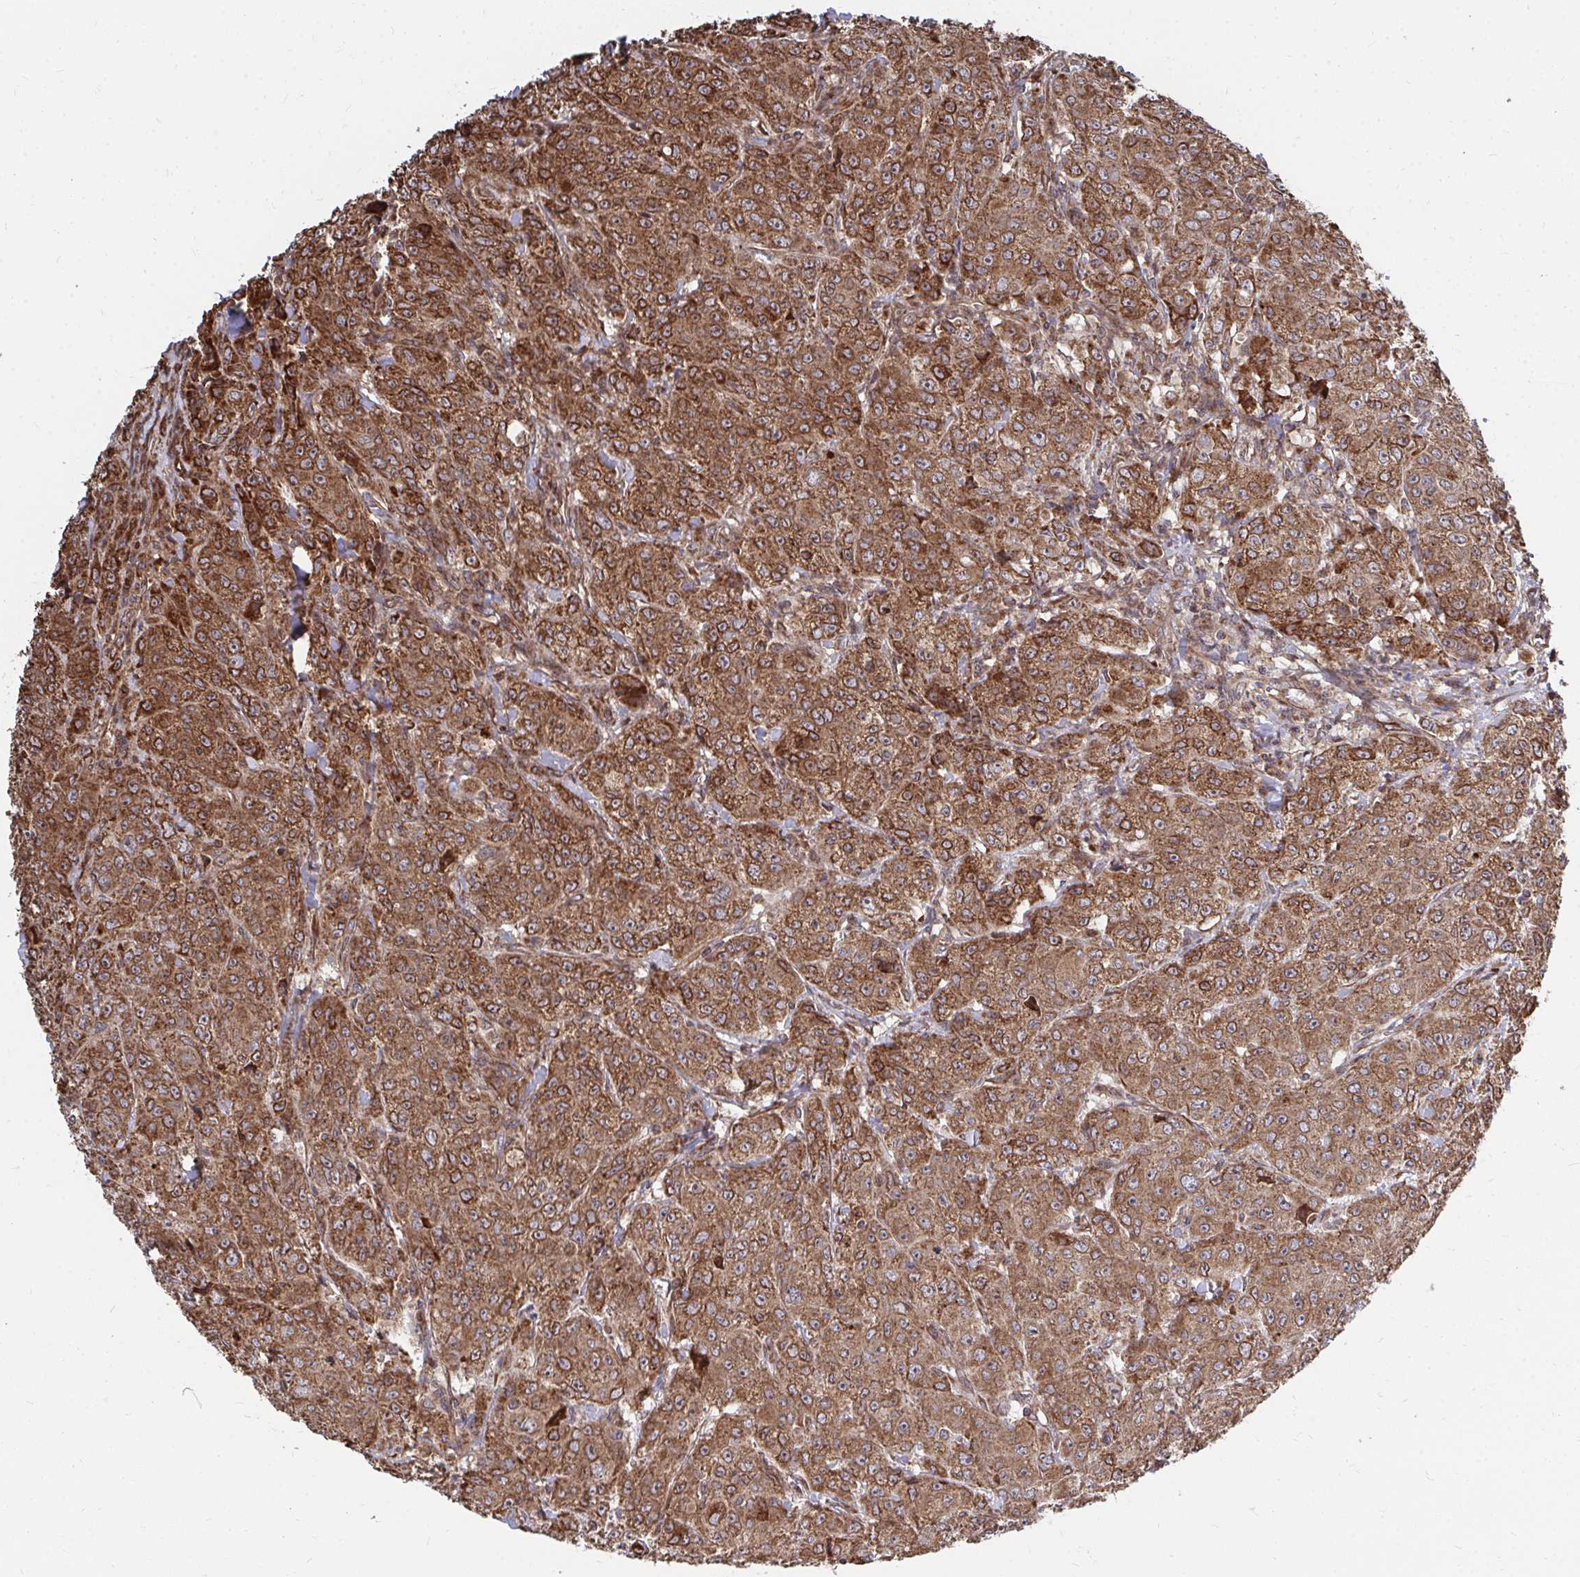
{"staining": {"intensity": "strong", "quantity": ">75%", "location": "cytoplasmic/membranous"}, "tissue": "breast cancer", "cell_type": "Tumor cells", "image_type": "cancer", "snomed": [{"axis": "morphology", "description": "Normal tissue, NOS"}, {"axis": "morphology", "description": "Duct carcinoma"}, {"axis": "topography", "description": "Breast"}], "caption": "Protein staining of breast infiltrating ductal carcinoma tissue displays strong cytoplasmic/membranous positivity in approximately >75% of tumor cells. The protein of interest is shown in brown color, while the nuclei are stained blue.", "gene": "FAM89A", "patient": {"sex": "female", "age": 43}}